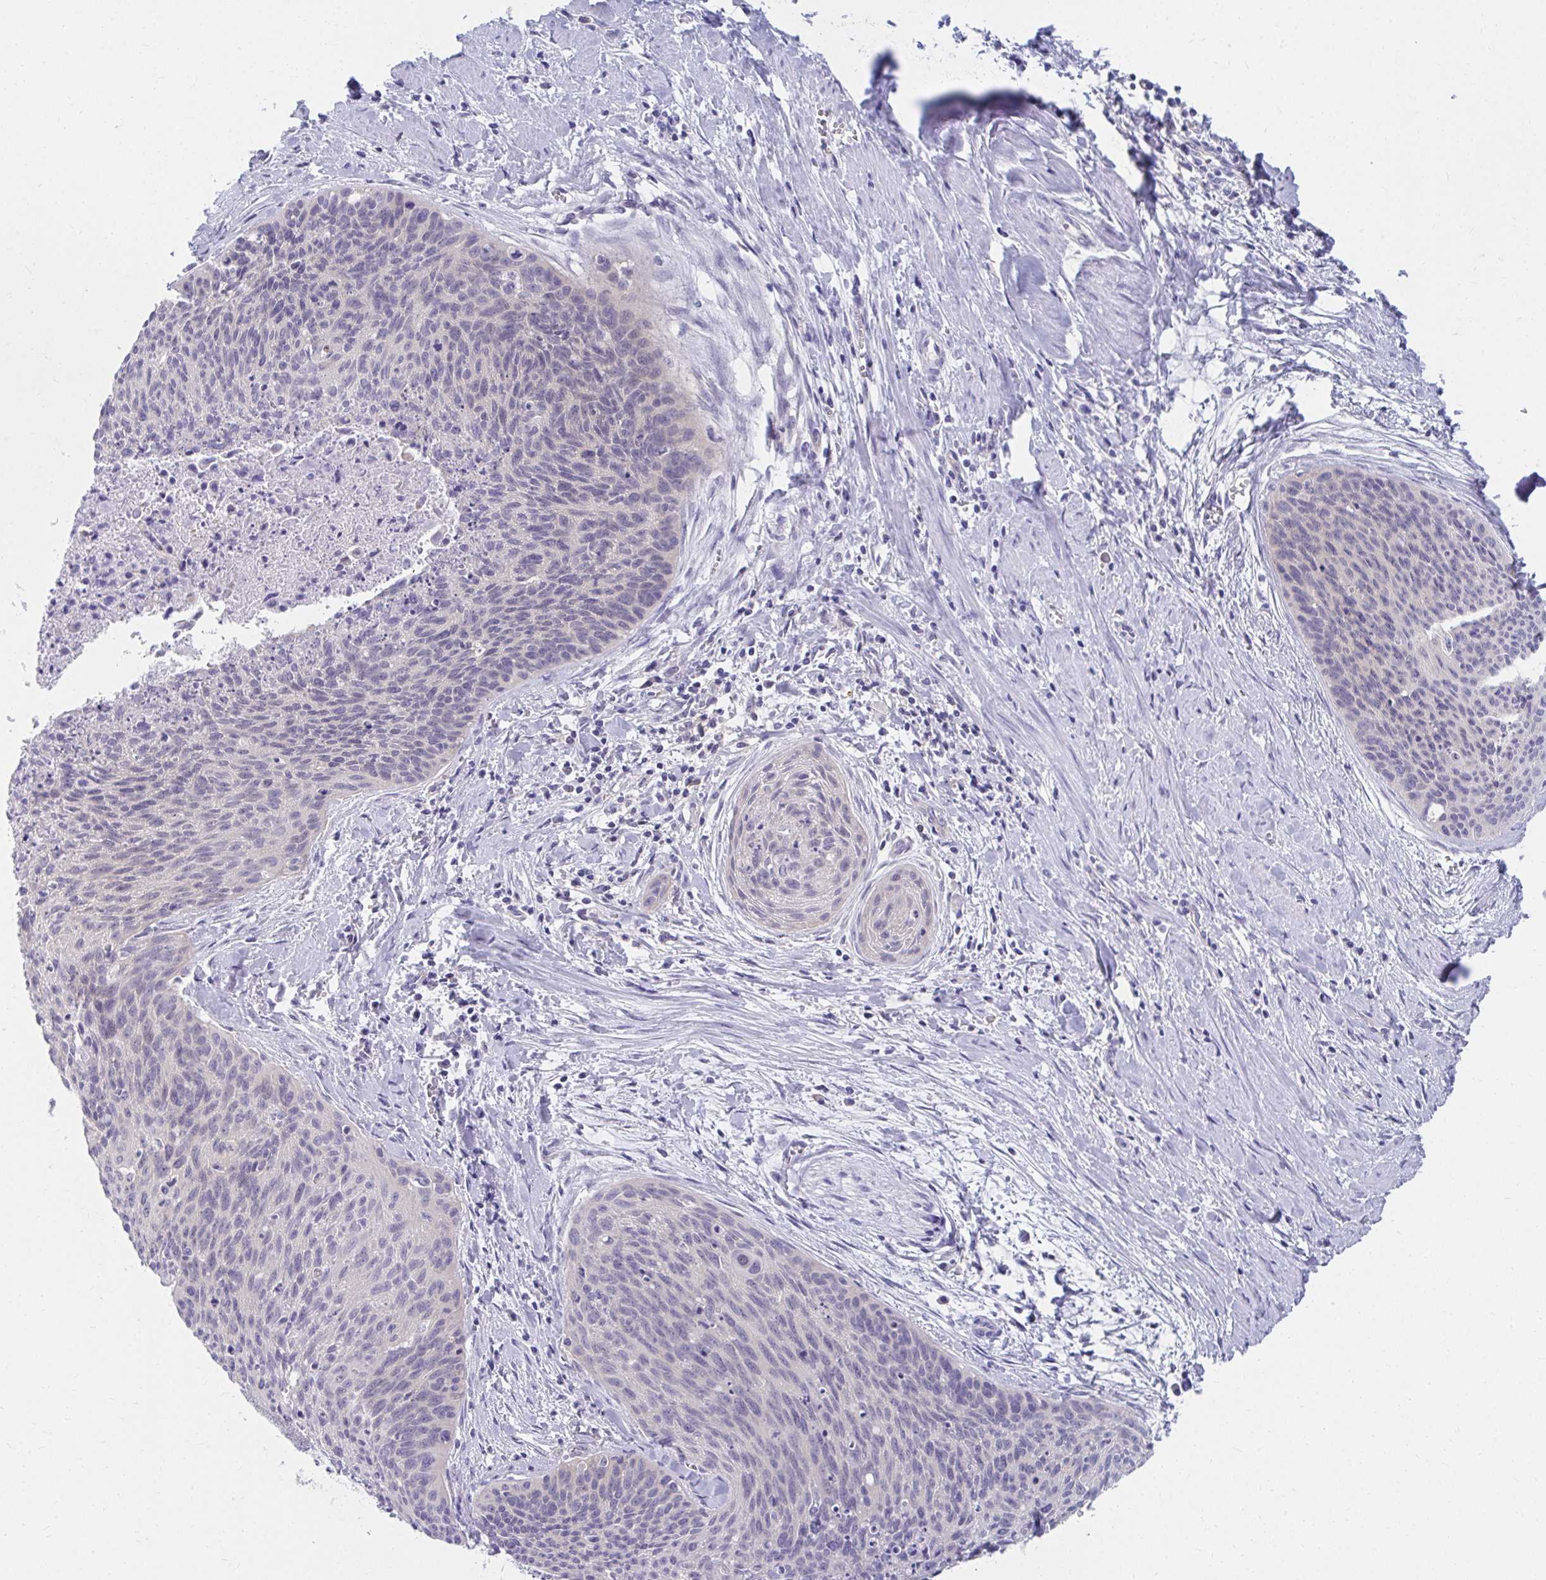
{"staining": {"intensity": "negative", "quantity": "none", "location": "none"}, "tissue": "cervical cancer", "cell_type": "Tumor cells", "image_type": "cancer", "snomed": [{"axis": "morphology", "description": "Squamous cell carcinoma, NOS"}, {"axis": "topography", "description": "Cervix"}], "caption": "There is no significant expression in tumor cells of cervical squamous cell carcinoma.", "gene": "C19orf81", "patient": {"sex": "female", "age": 55}}